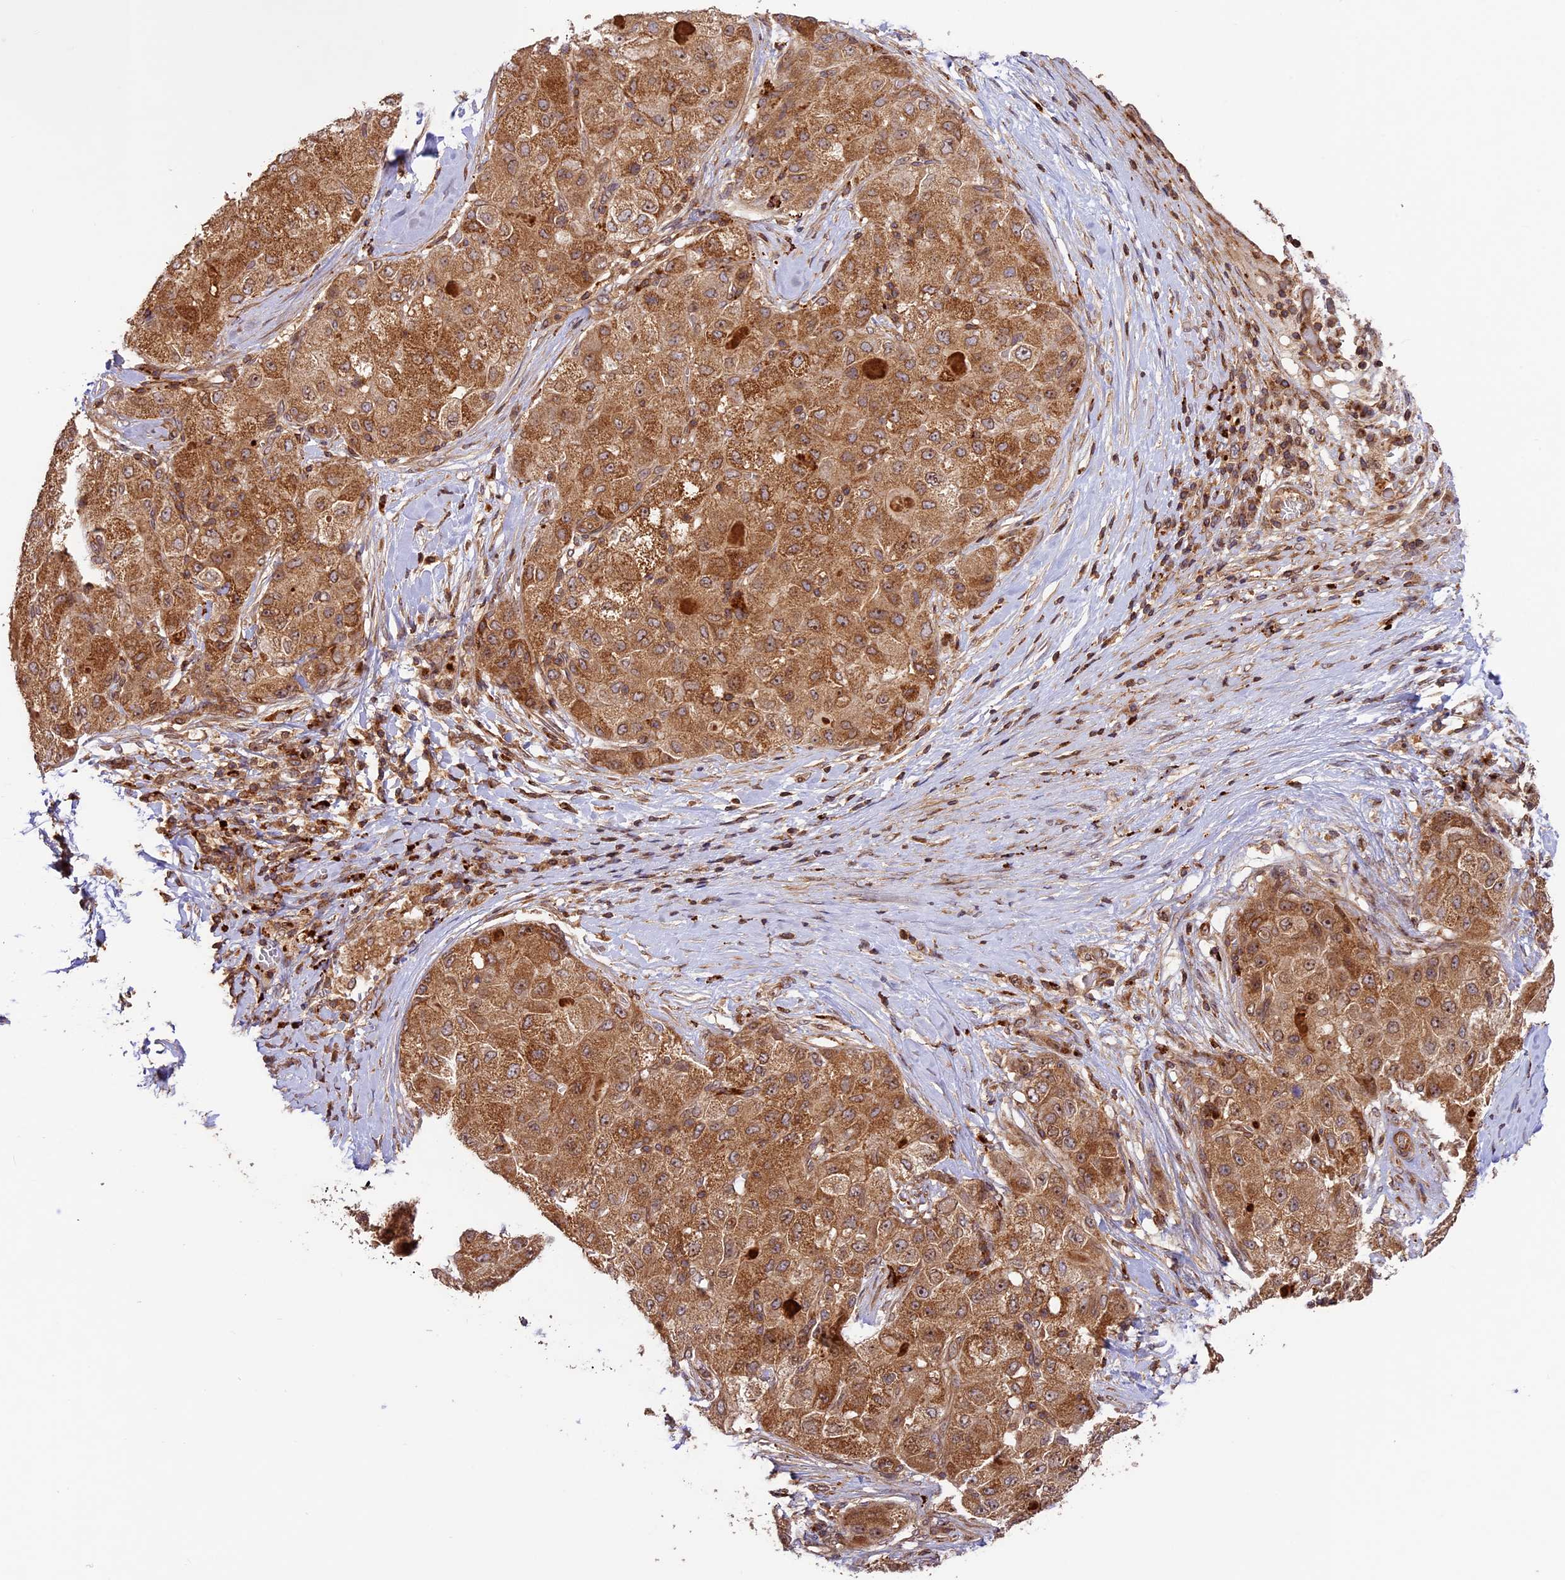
{"staining": {"intensity": "moderate", "quantity": ">75%", "location": "cytoplasmic/membranous"}, "tissue": "liver cancer", "cell_type": "Tumor cells", "image_type": "cancer", "snomed": [{"axis": "morphology", "description": "Carcinoma, Hepatocellular, NOS"}, {"axis": "topography", "description": "Liver"}], "caption": "Immunohistochemical staining of hepatocellular carcinoma (liver) shows moderate cytoplasmic/membranous protein positivity in approximately >75% of tumor cells.", "gene": "DGKH", "patient": {"sex": "male", "age": 80}}